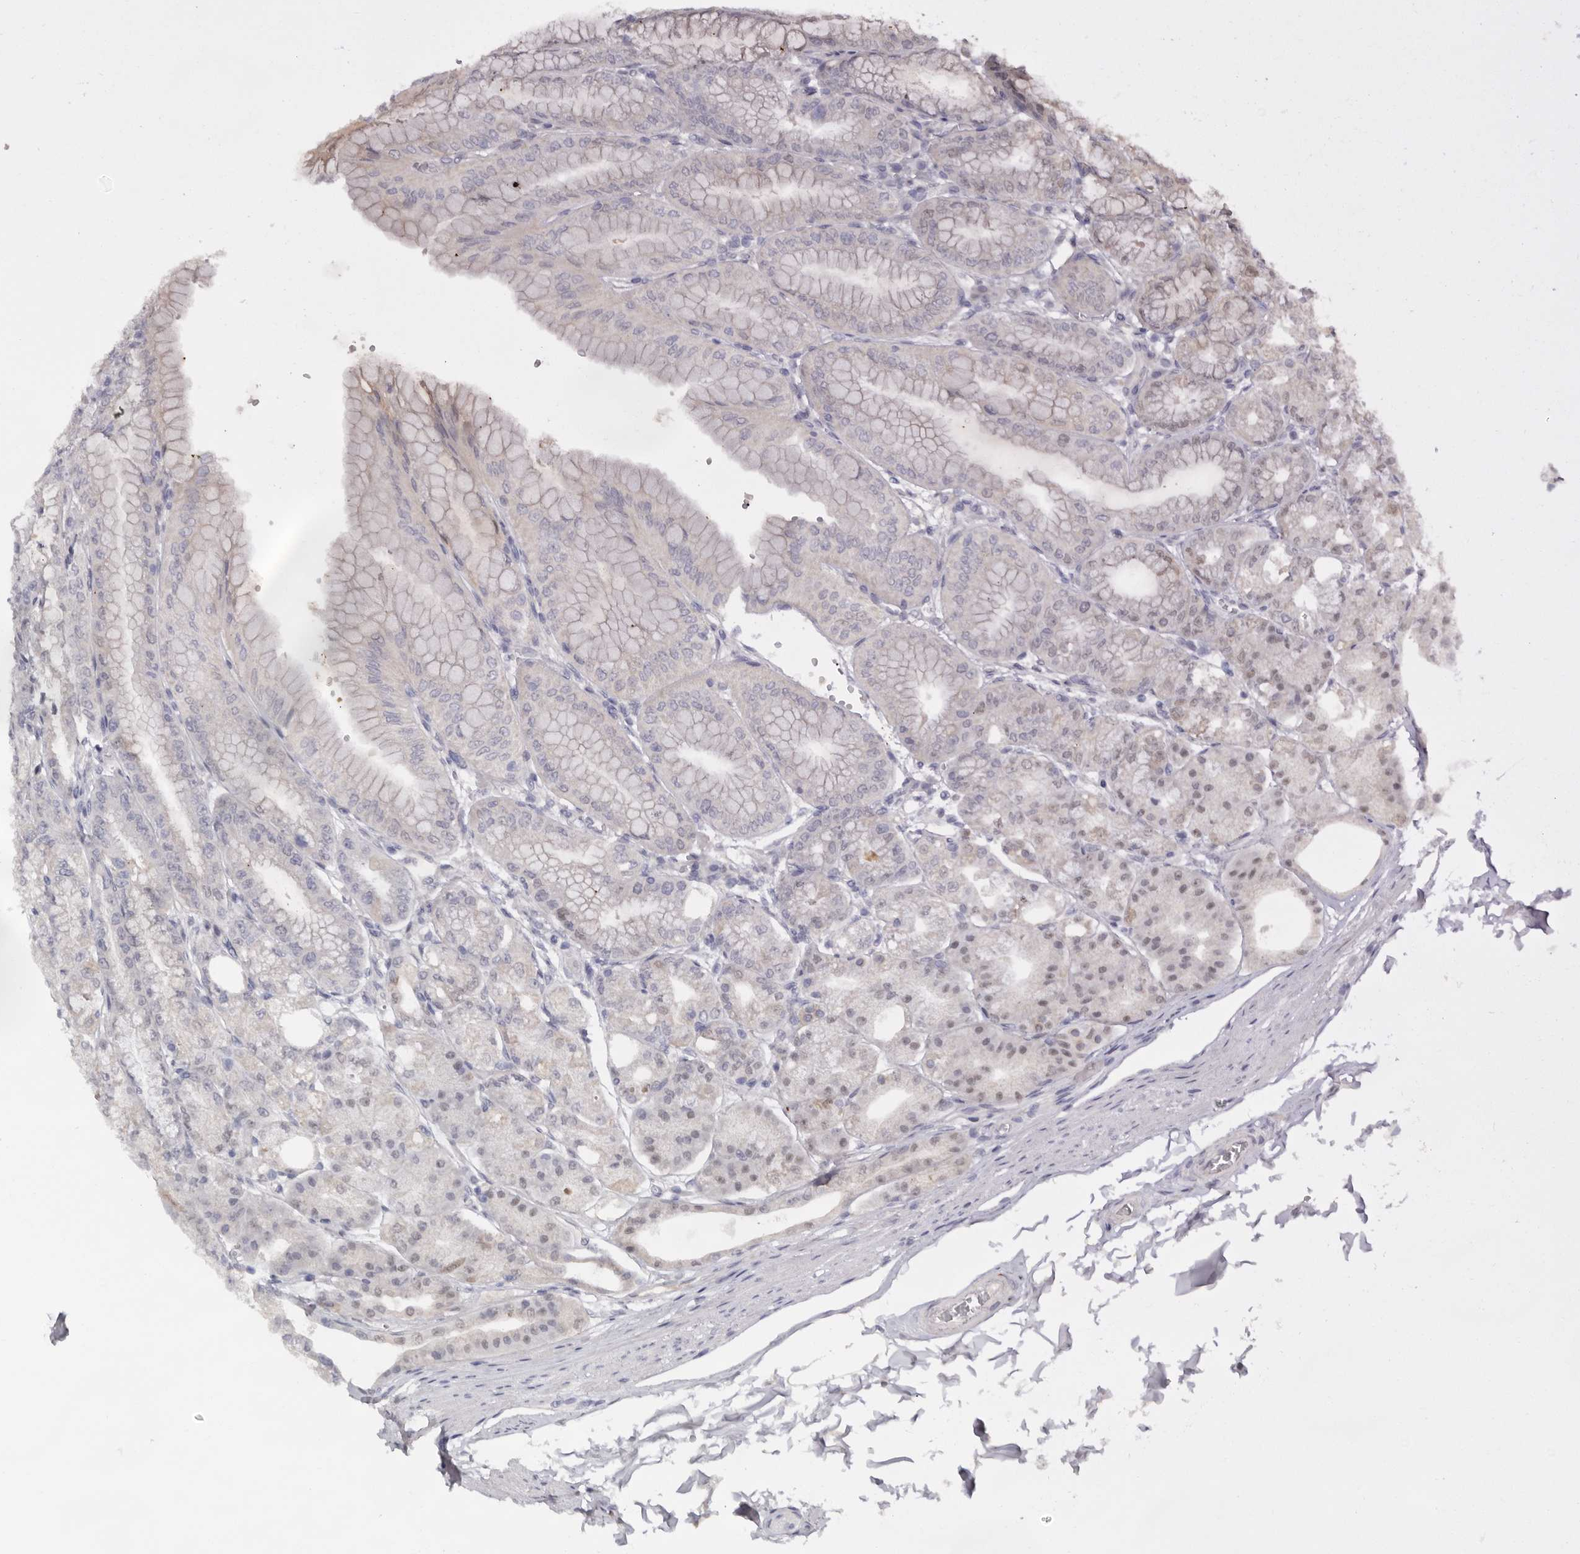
{"staining": {"intensity": "moderate", "quantity": "25%-75%", "location": "nuclear"}, "tissue": "stomach", "cell_type": "Glandular cells", "image_type": "normal", "snomed": [{"axis": "morphology", "description": "Normal tissue, NOS"}, {"axis": "topography", "description": "Stomach, lower"}], "caption": "IHC micrograph of benign stomach: stomach stained using IHC reveals medium levels of moderate protein expression localized specifically in the nuclear of glandular cells, appearing as a nuclear brown color.", "gene": "BRCA2", "patient": {"sex": "male", "age": 71}}